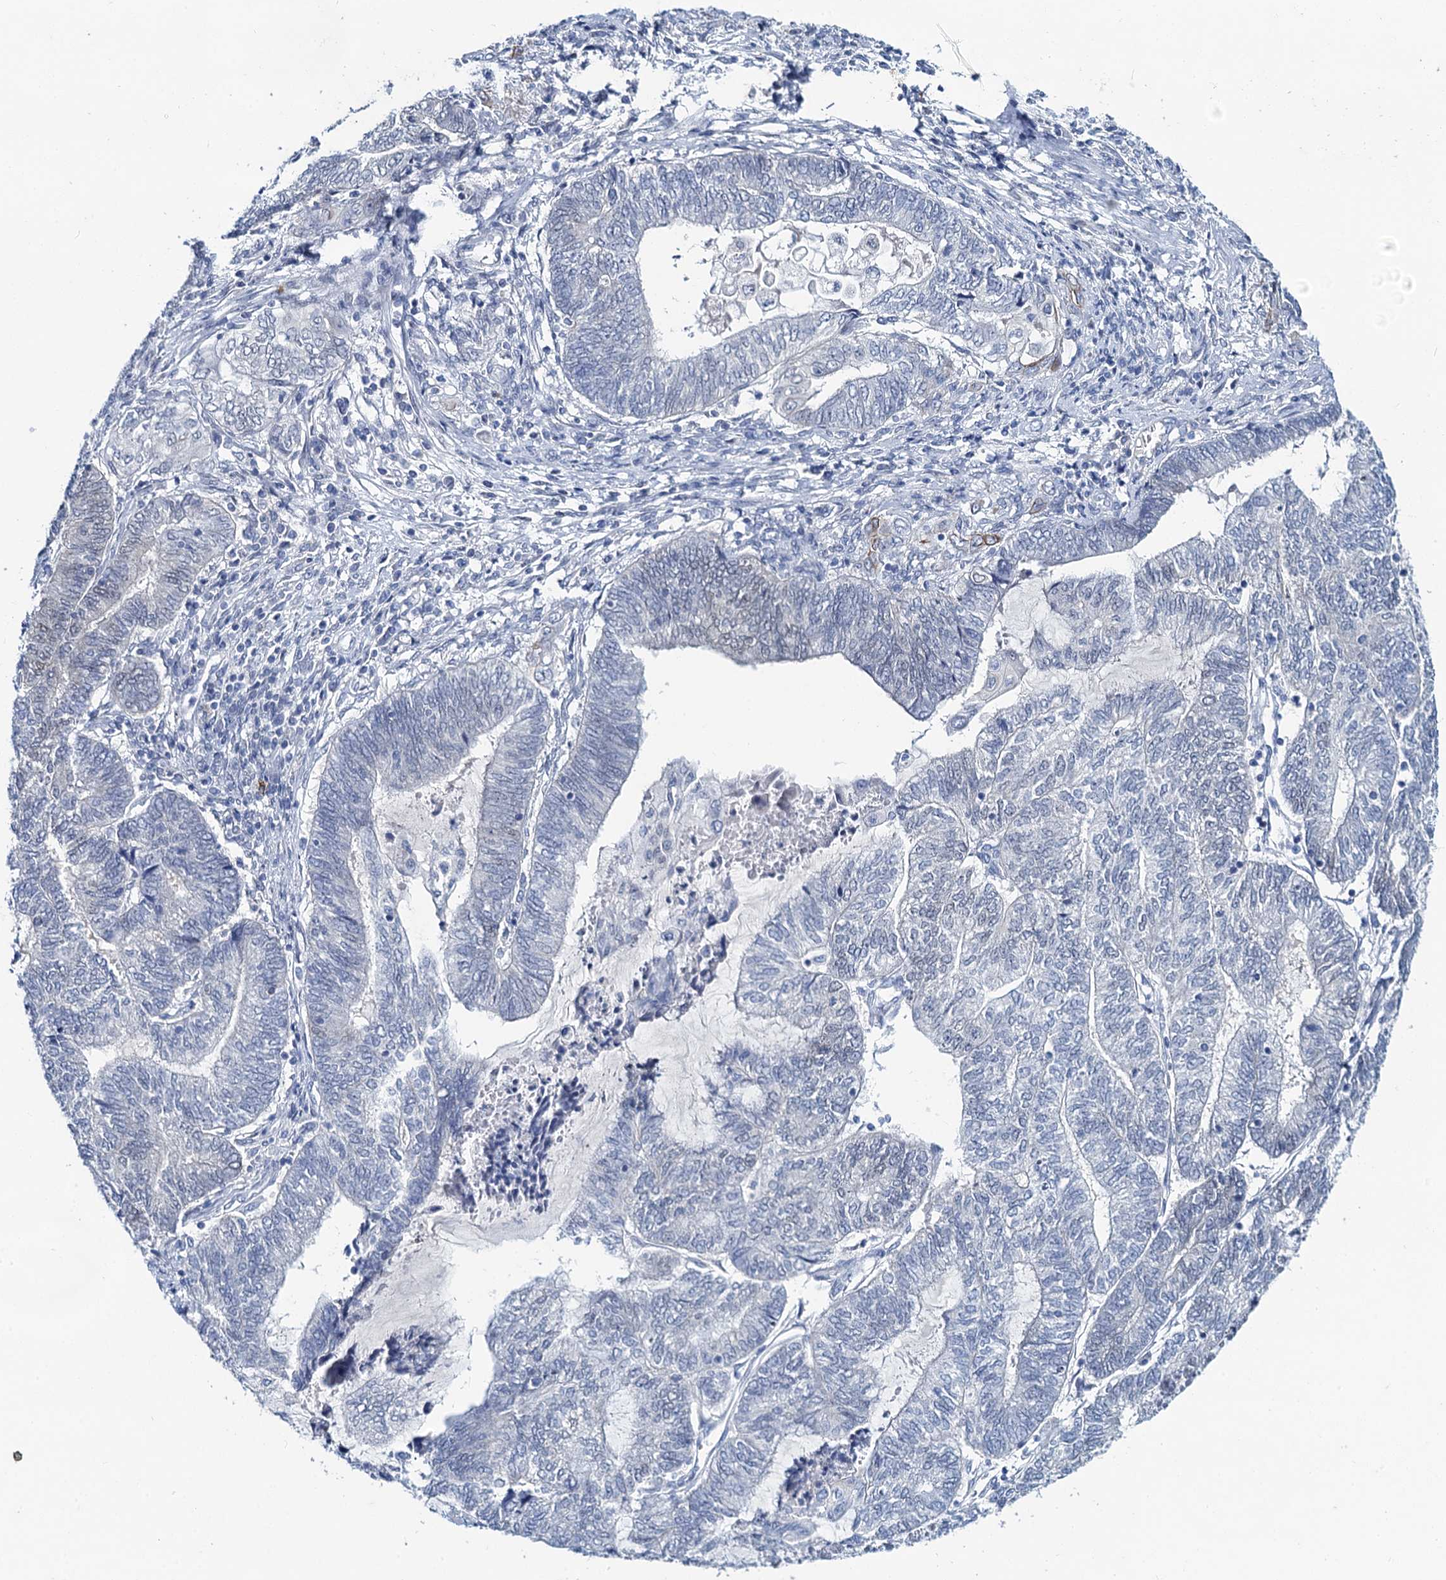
{"staining": {"intensity": "weak", "quantity": "<25%", "location": "nuclear"}, "tissue": "endometrial cancer", "cell_type": "Tumor cells", "image_type": "cancer", "snomed": [{"axis": "morphology", "description": "Adenocarcinoma, NOS"}, {"axis": "topography", "description": "Uterus"}, {"axis": "topography", "description": "Endometrium"}], "caption": "An immunohistochemistry (IHC) histopathology image of endometrial cancer is shown. There is no staining in tumor cells of endometrial cancer. The staining is performed using DAB brown chromogen with nuclei counter-stained in using hematoxylin.", "gene": "TOX3", "patient": {"sex": "female", "age": 70}}